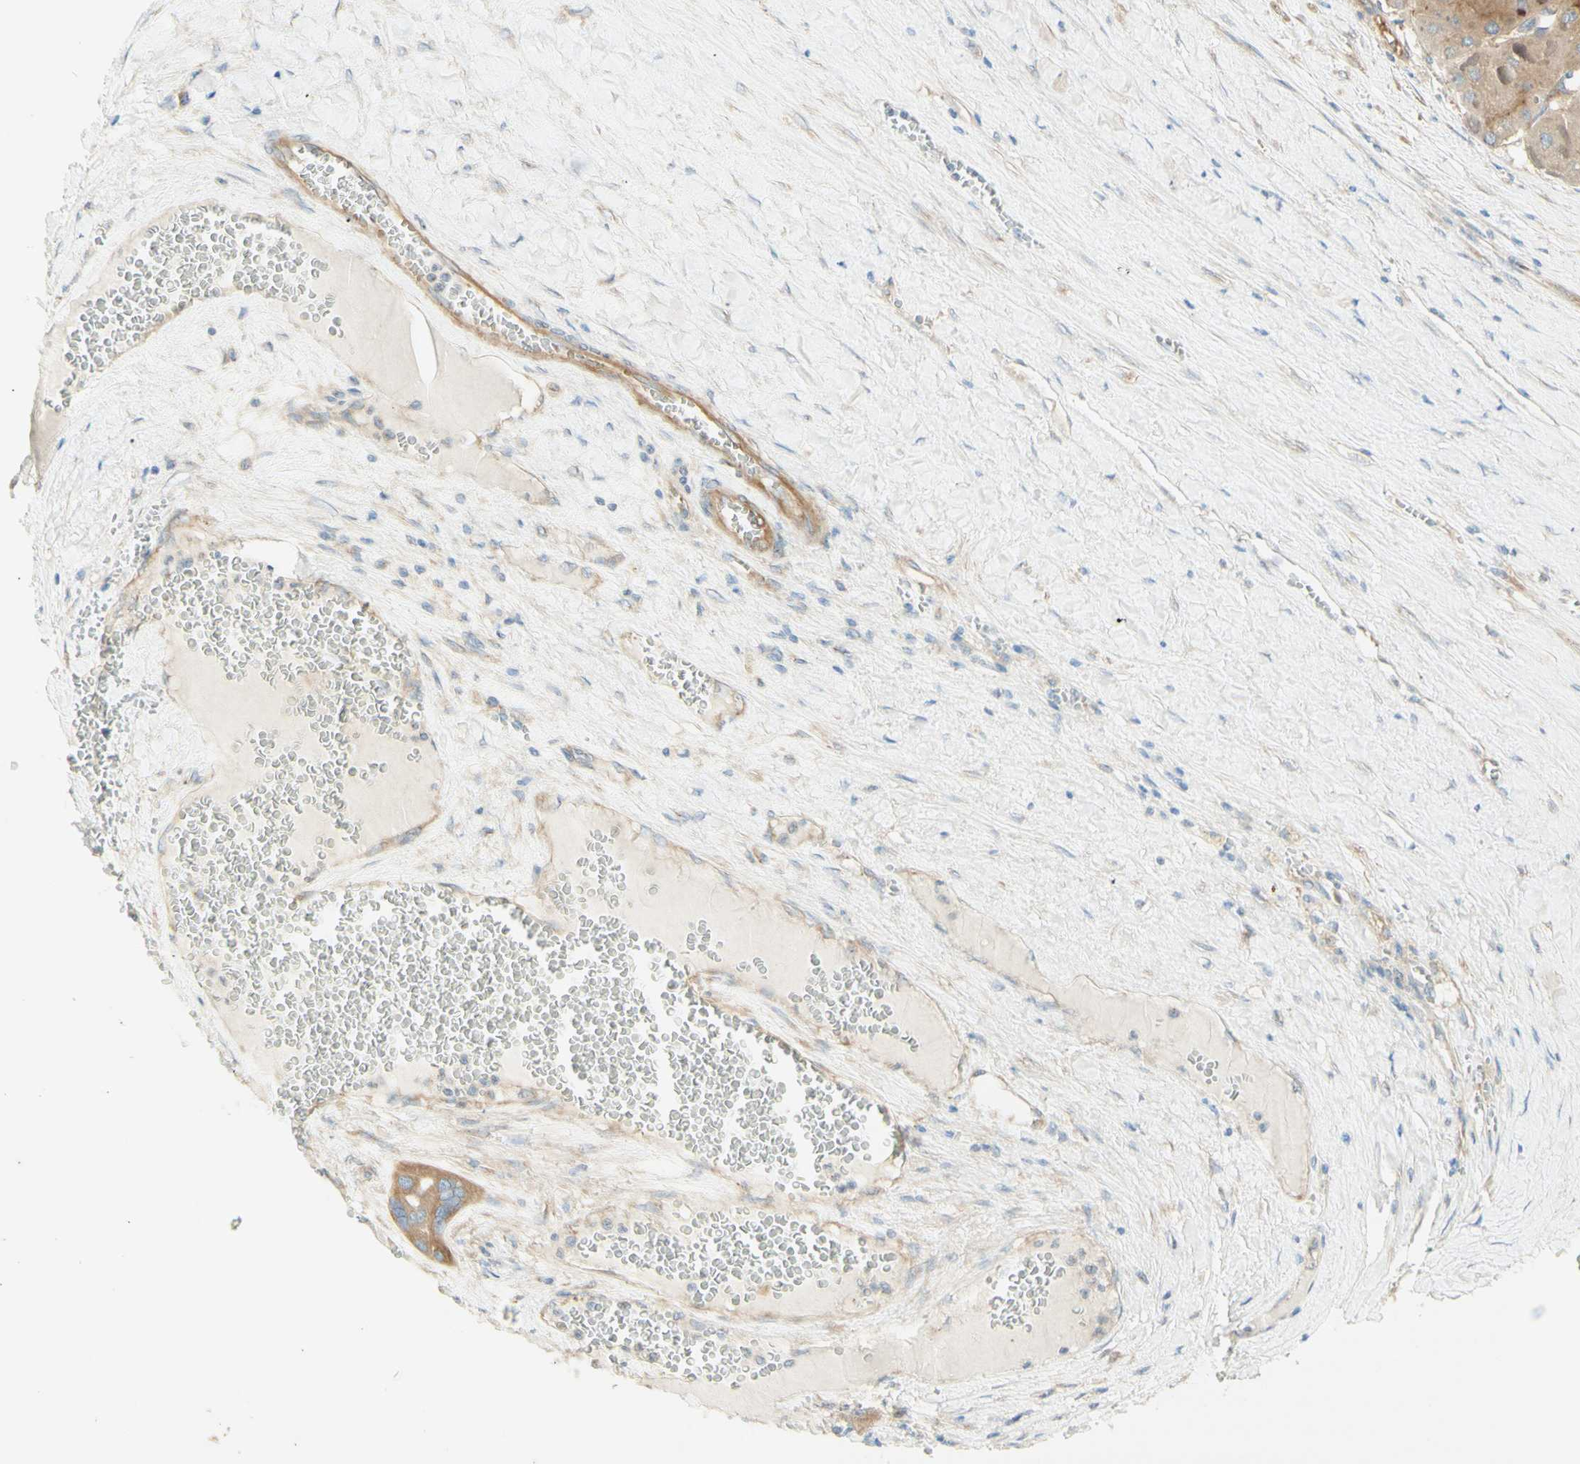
{"staining": {"intensity": "moderate", "quantity": "25%-75%", "location": "cytoplasmic/membranous"}, "tissue": "liver cancer", "cell_type": "Tumor cells", "image_type": "cancer", "snomed": [{"axis": "morphology", "description": "Carcinoma, Hepatocellular, NOS"}, {"axis": "topography", "description": "Liver"}], "caption": "IHC (DAB (3,3'-diaminobenzidine)) staining of liver hepatocellular carcinoma shows moderate cytoplasmic/membranous protein expression in about 25%-75% of tumor cells.", "gene": "DYNC1H1", "patient": {"sex": "female", "age": 73}}